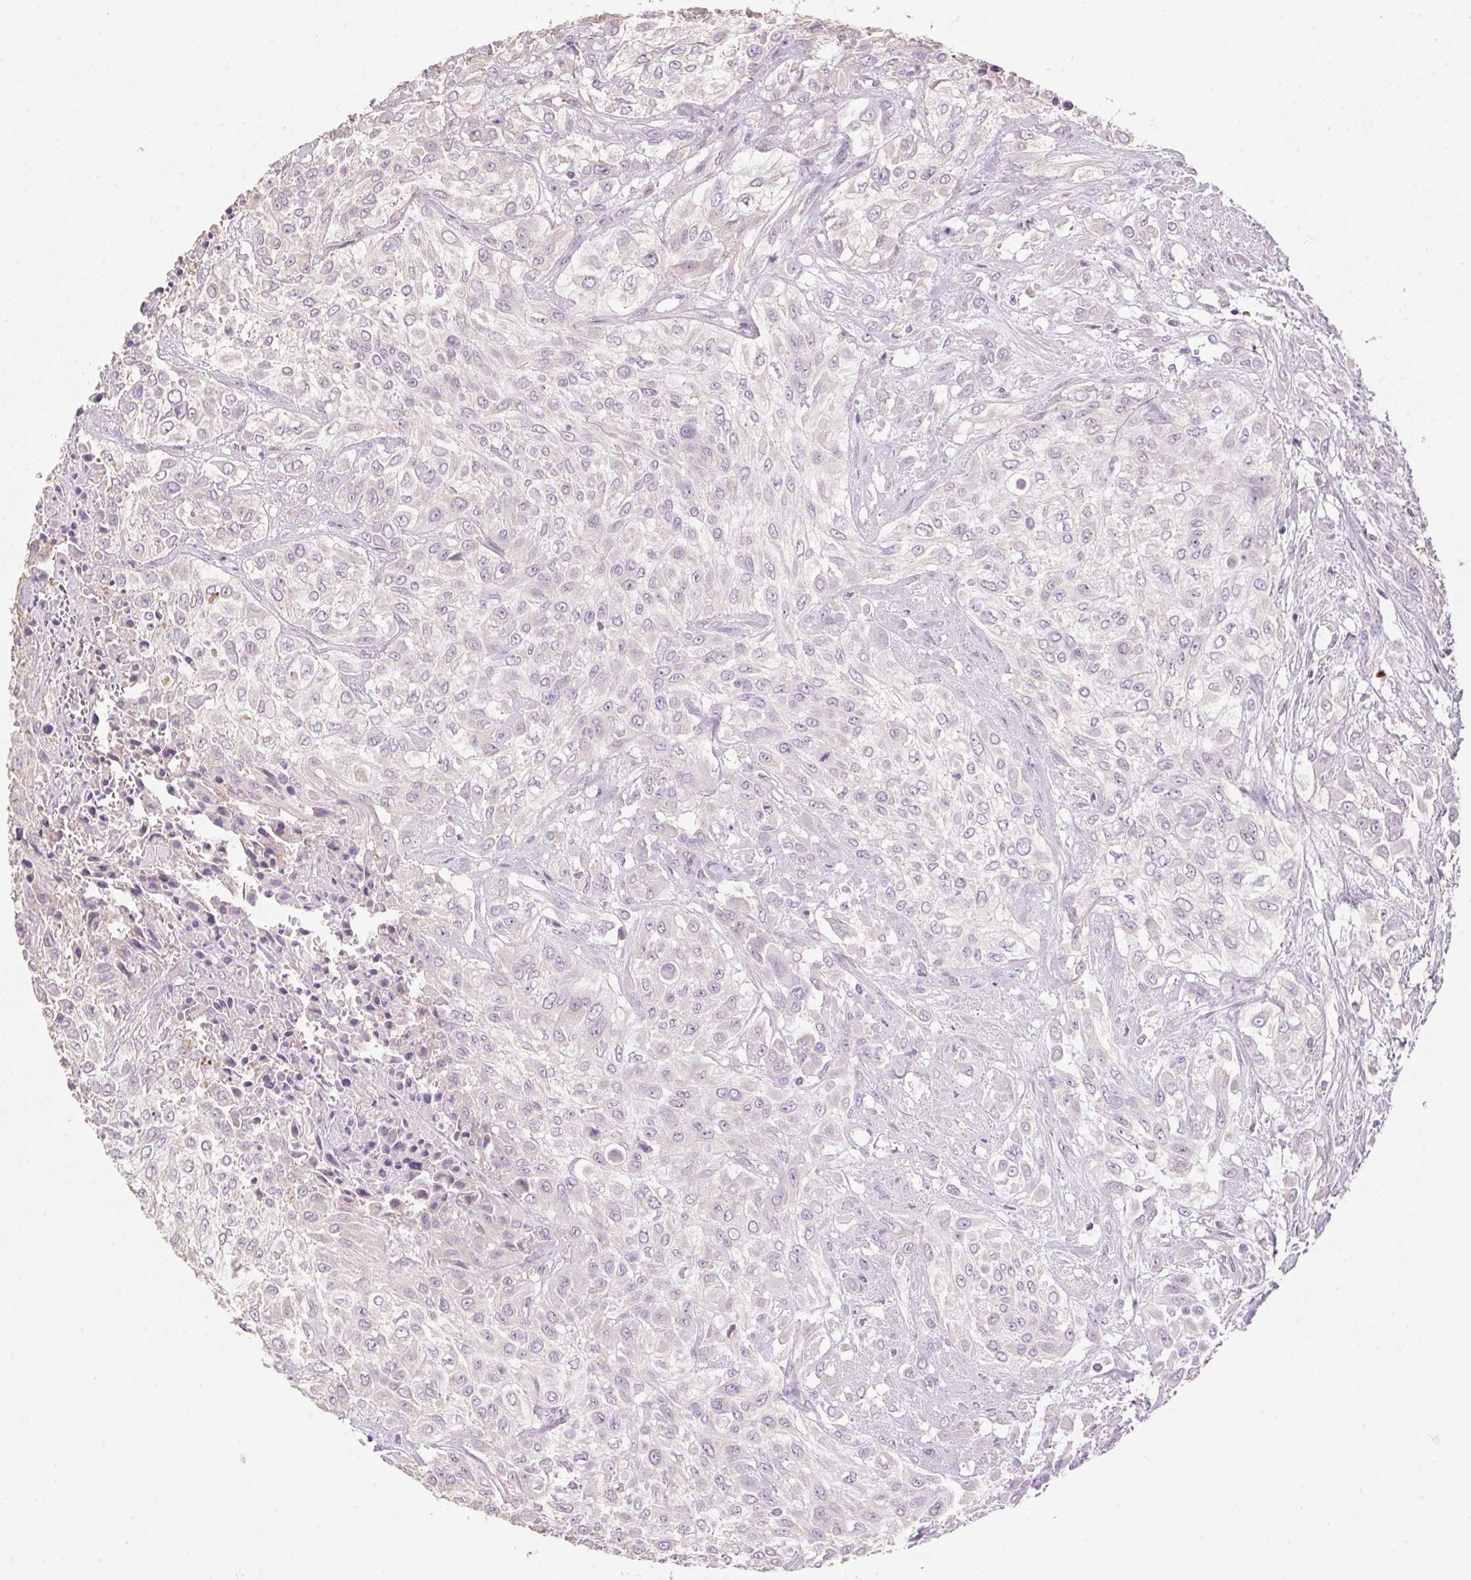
{"staining": {"intensity": "negative", "quantity": "none", "location": "none"}, "tissue": "urothelial cancer", "cell_type": "Tumor cells", "image_type": "cancer", "snomed": [{"axis": "morphology", "description": "Urothelial carcinoma, High grade"}, {"axis": "topography", "description": "Urinary bladder"}], "caption": "There is no significant expression in tumor cells of urothelial cancer.", "gene": "LYZL6", "patient": {"sex": "male", "age": 57}}